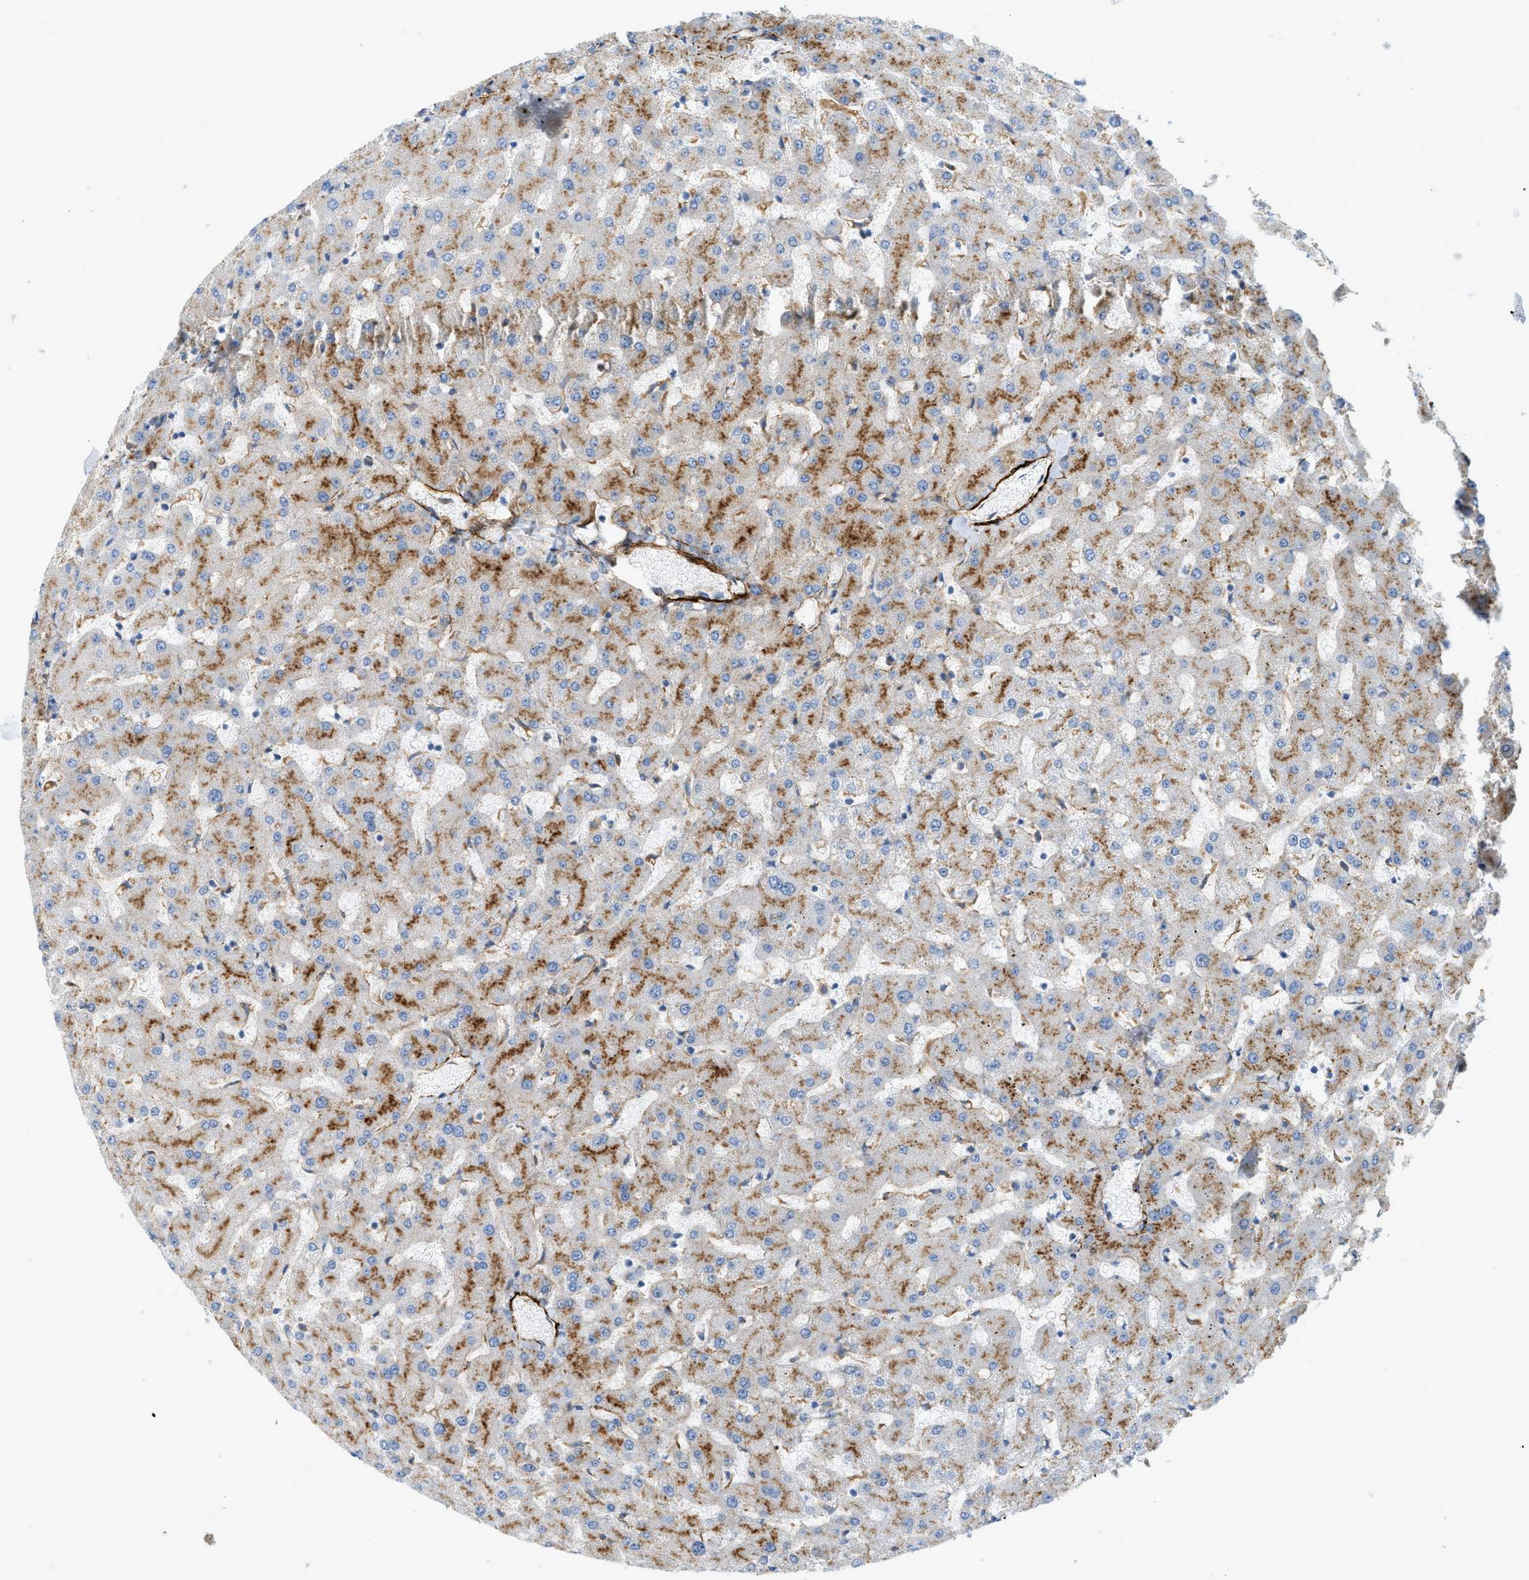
{"staining": {"intensity": "weak", "quantity": ">75%", "location": "cytoplasmic/membranous"}, "tissue": "liver", "cell_type": "Cholangiocytes", "image_type": "normal", "snomed": [{"axis": "morphology", "description": "Normal tissue, NOS"}, {"axis": "topography", "description": "Liver"}], "caption": "Normal liver shows weak cytoplasmic/membranous staining in approximately >75% of cholangiocytes, visualized by immunohistochemistry.", "gene": "LMBRD1", "patient": {"sex": "female", "age": 63}}